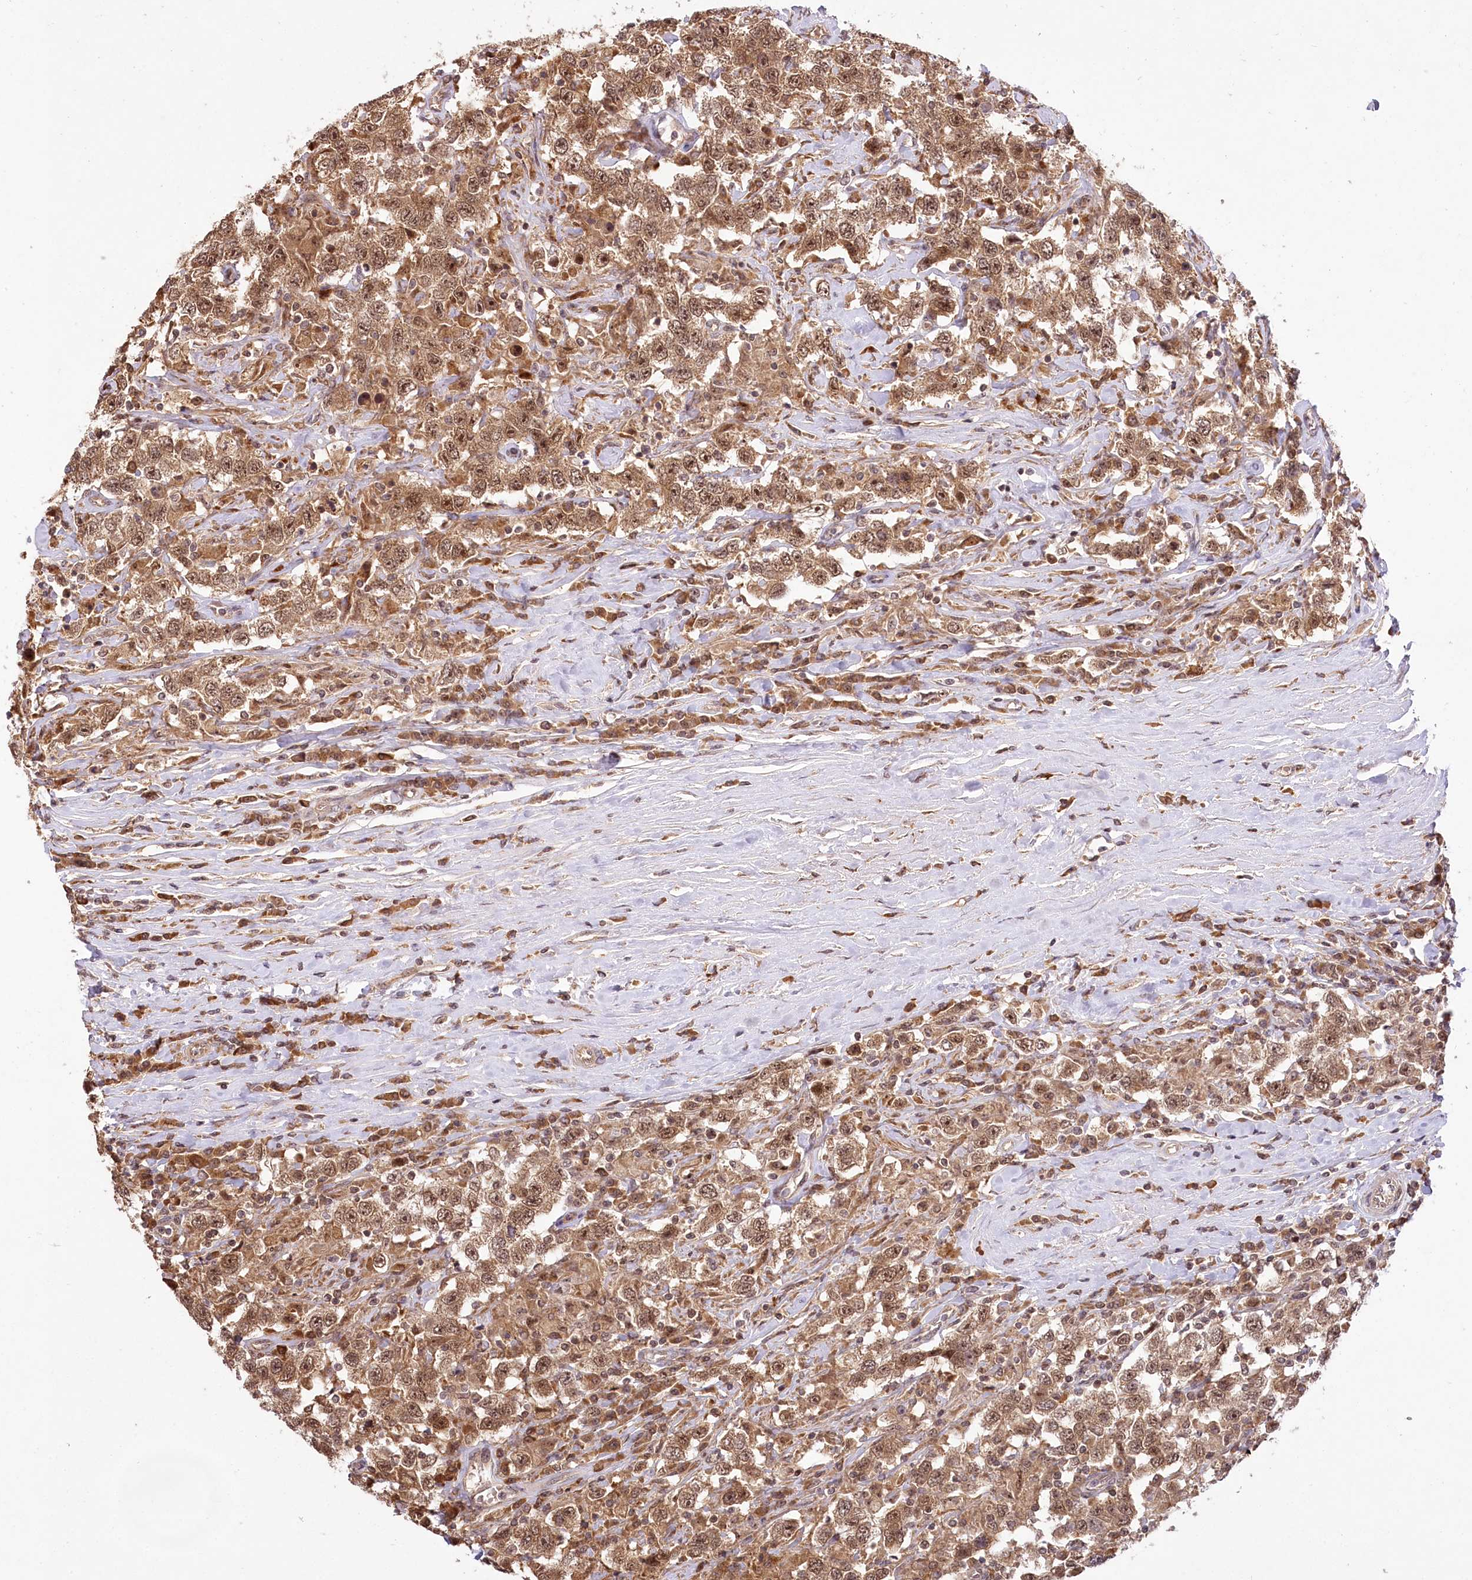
{"staining": {"intensity": "moderate", "quantity": ">75%", "location": "cytoplasmic/membranous,nuclear"}, "tissue": "testis cancer", "cell_type": "Tumor cells", "image_type": "cancer", "snomed": [{"axis": "morphology", "description": "Seminoma, NOS"}, {"axis": "topography", "description": "Testis"}], "caption": "Human testis seminoma stained for a protein (brown) demonstrates moderate cytoplasmic/membranous and nuclear positive positivity in about >75% of tumor cells.", "gene": "SERGEF", "patient": {"sex": "male", "age": 41}}